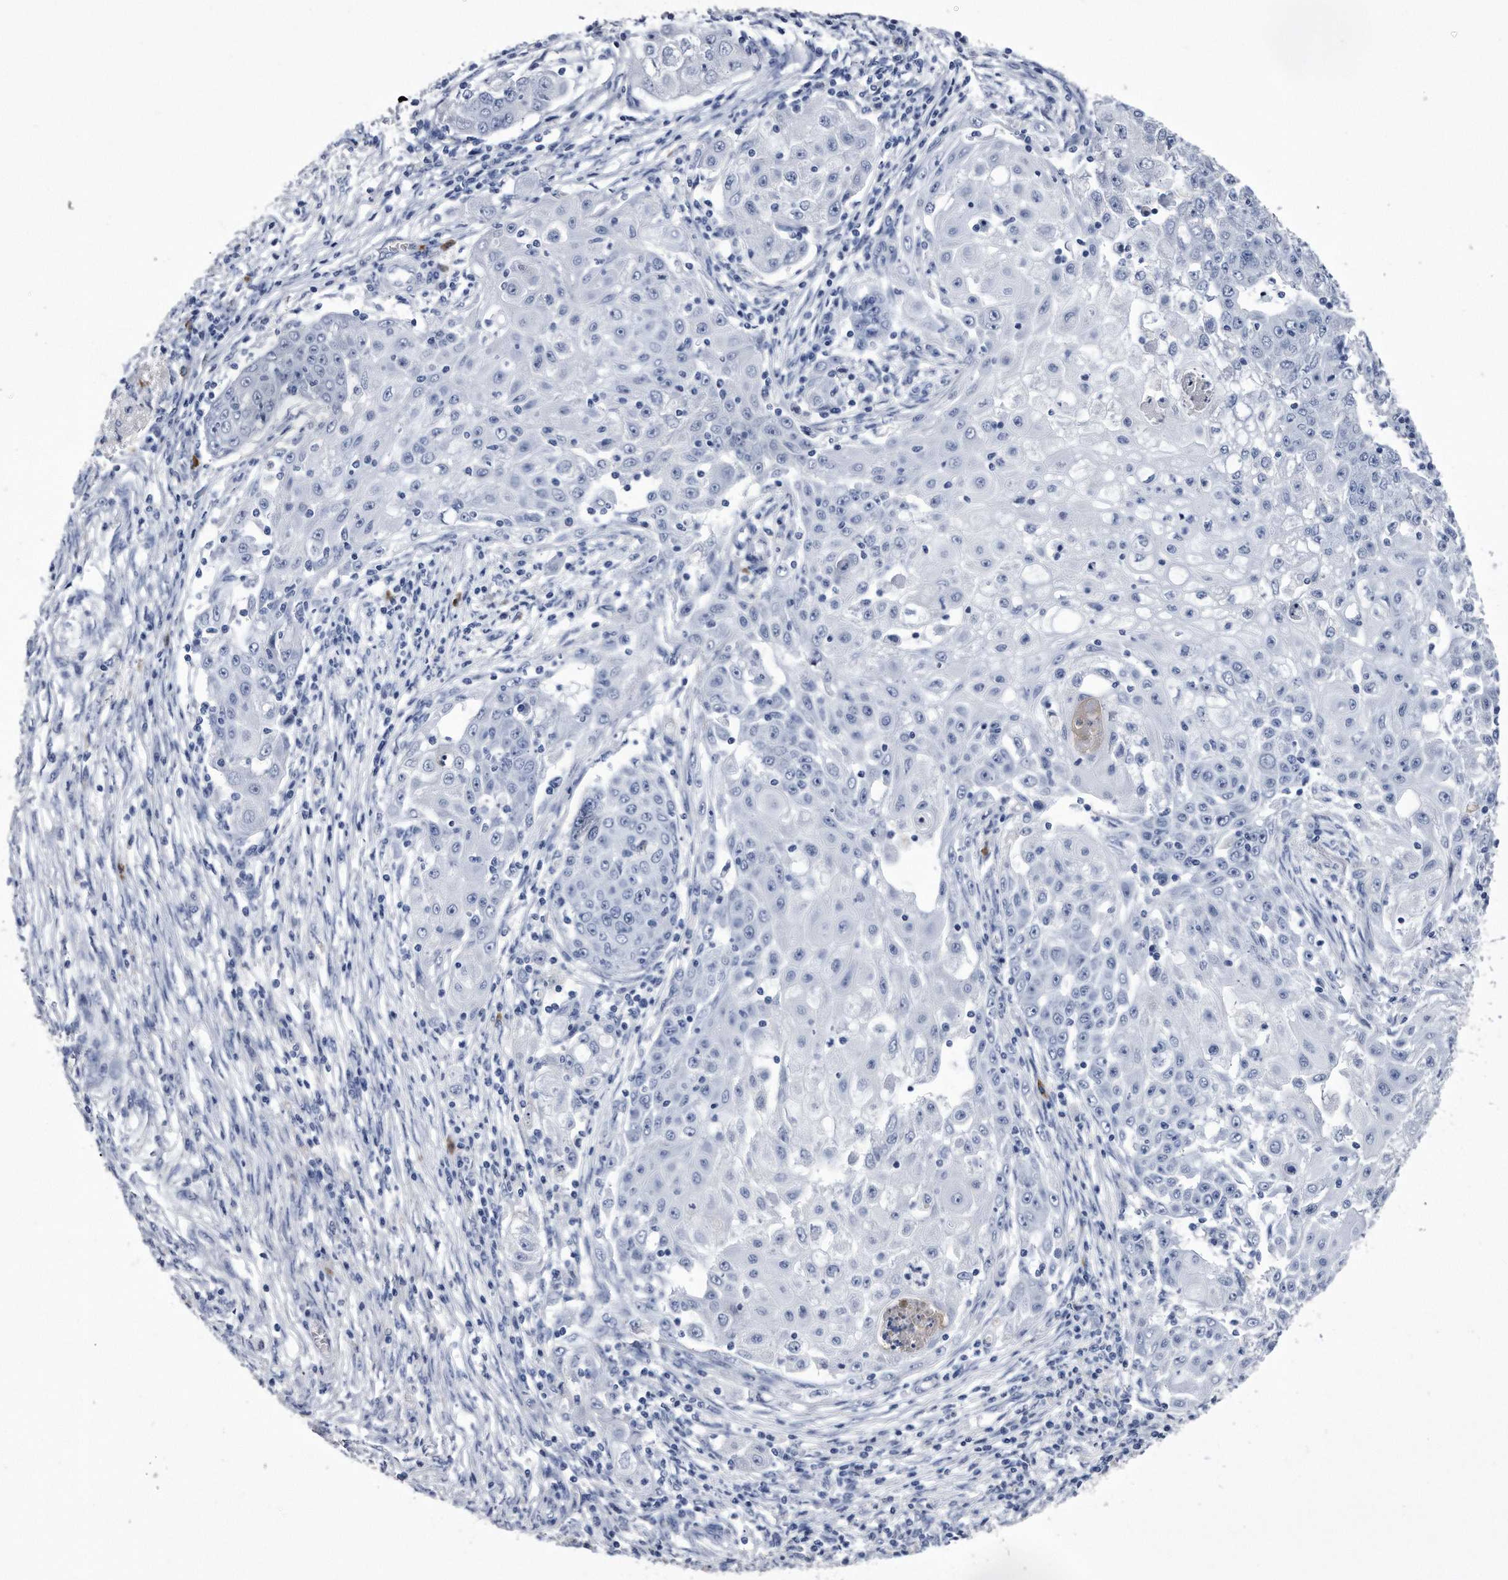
{"staining": {"intensity": "negative", "quantity": "none", "location": "none"}, "tissue": "ovarian cancer", "cell_type": "Tumor cells", "image_type": "cancer", "snomed": [{"axis": "morphology", "description": "Carcinoma, endometroid"}, {"axis": "topography", "description": "Ovary"}], "caption": "This is an immunohistochemistry image of ovarian cancer. There is no expression in tumor cells.", "gene": "KCTD8", "patient": {"sex": "female", "age": 42}}